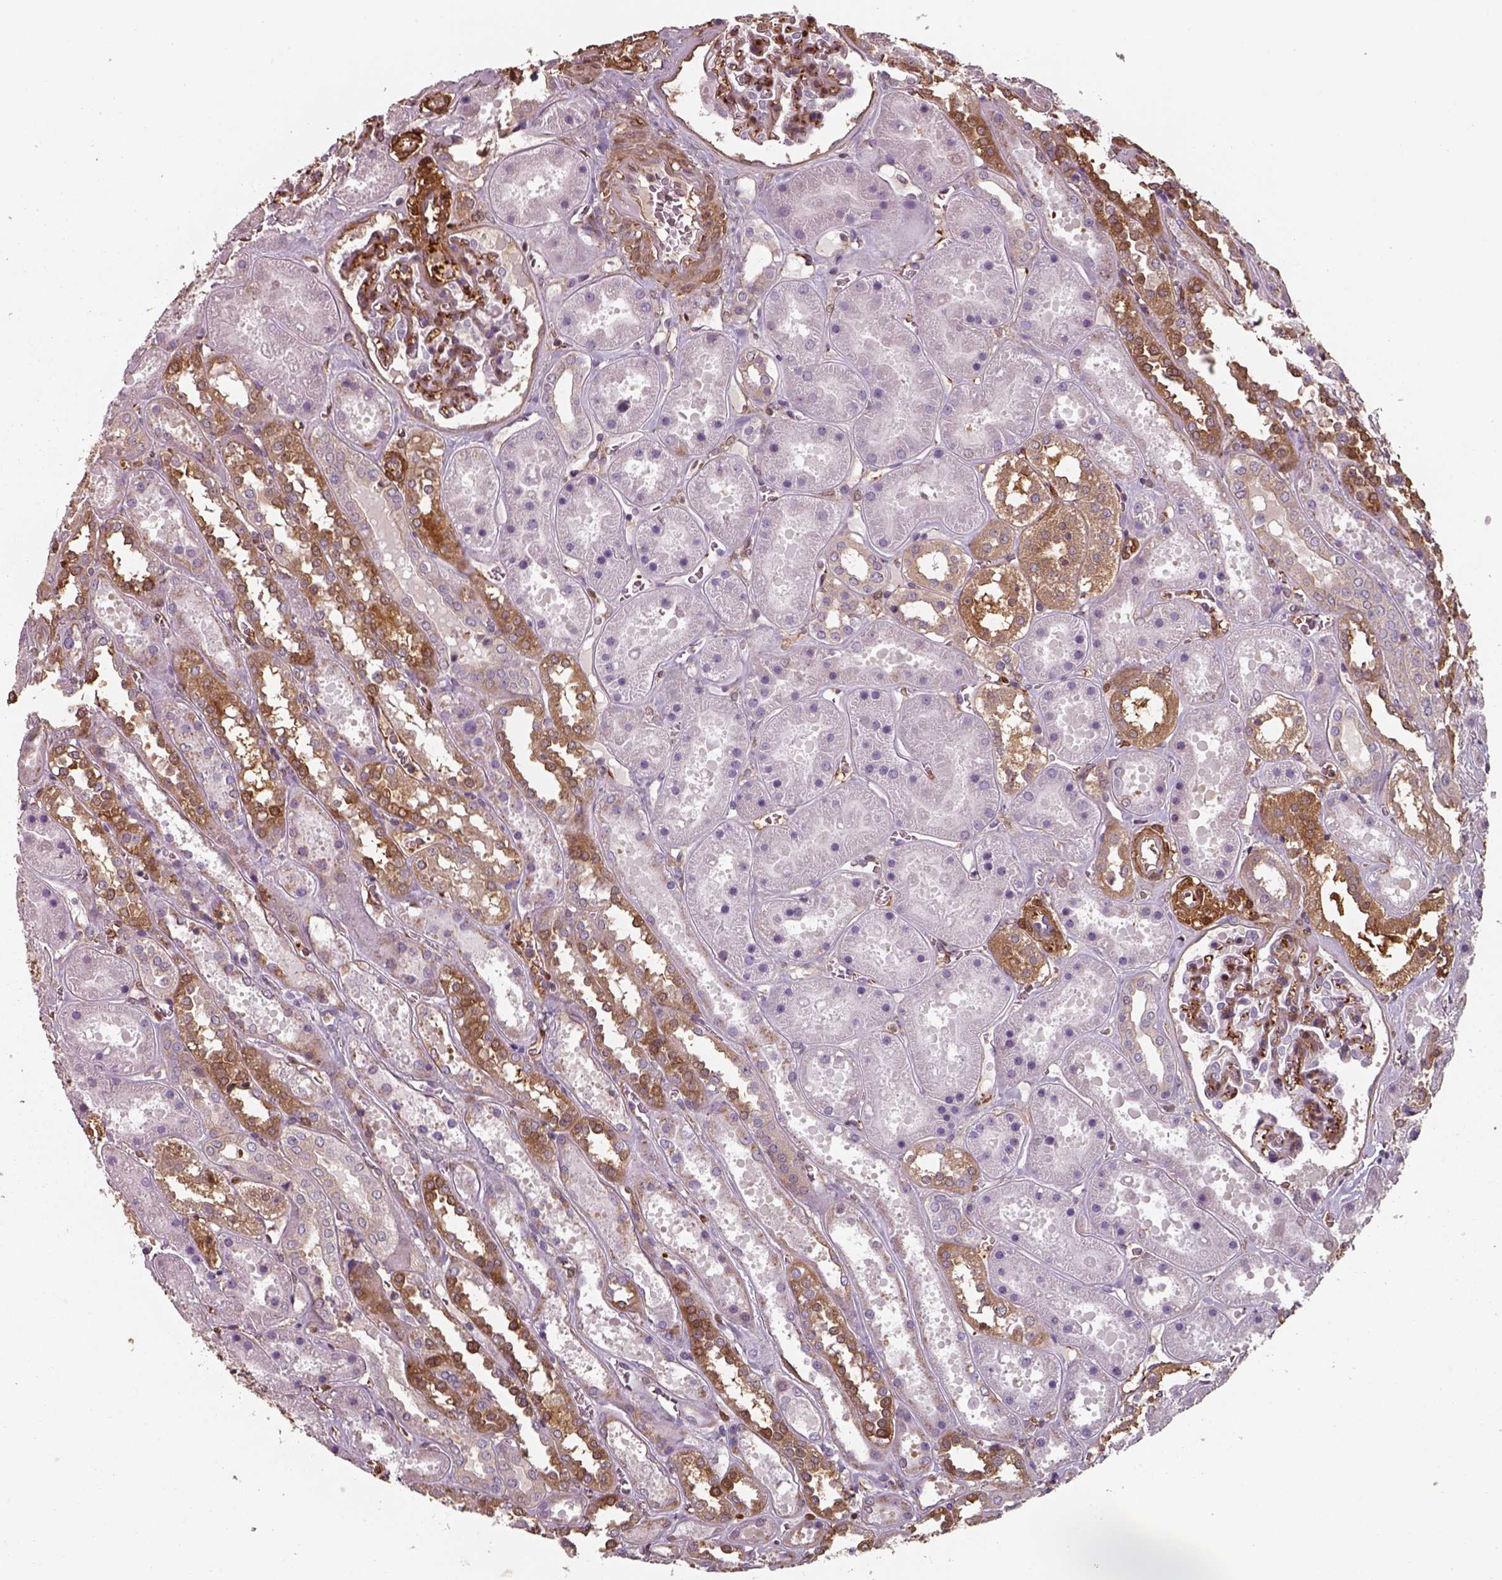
{"staining": {"intensity": "moderate", "quantity": "25%-75%", "location": "cytoplasmic/membranous"}, "tissue": "kidney", "cell_type": "Cells in glomeruli", "image_type": "normal", "snomed": [{"axis": "morphology", "description": "Normal tissue, NOS"}, {"axis": "topography", "description": "Kidney"}], "caption": "Protein staining reveals moderate cytoplasmic/membranous positivity in about 25%-75% of cells in glomeruli in benign kidney. (DAB = brown stain, brightfield microscopy at high magnification).", "gene": "ISYNA1", "patient": {"sex": "female", "age": 41}}